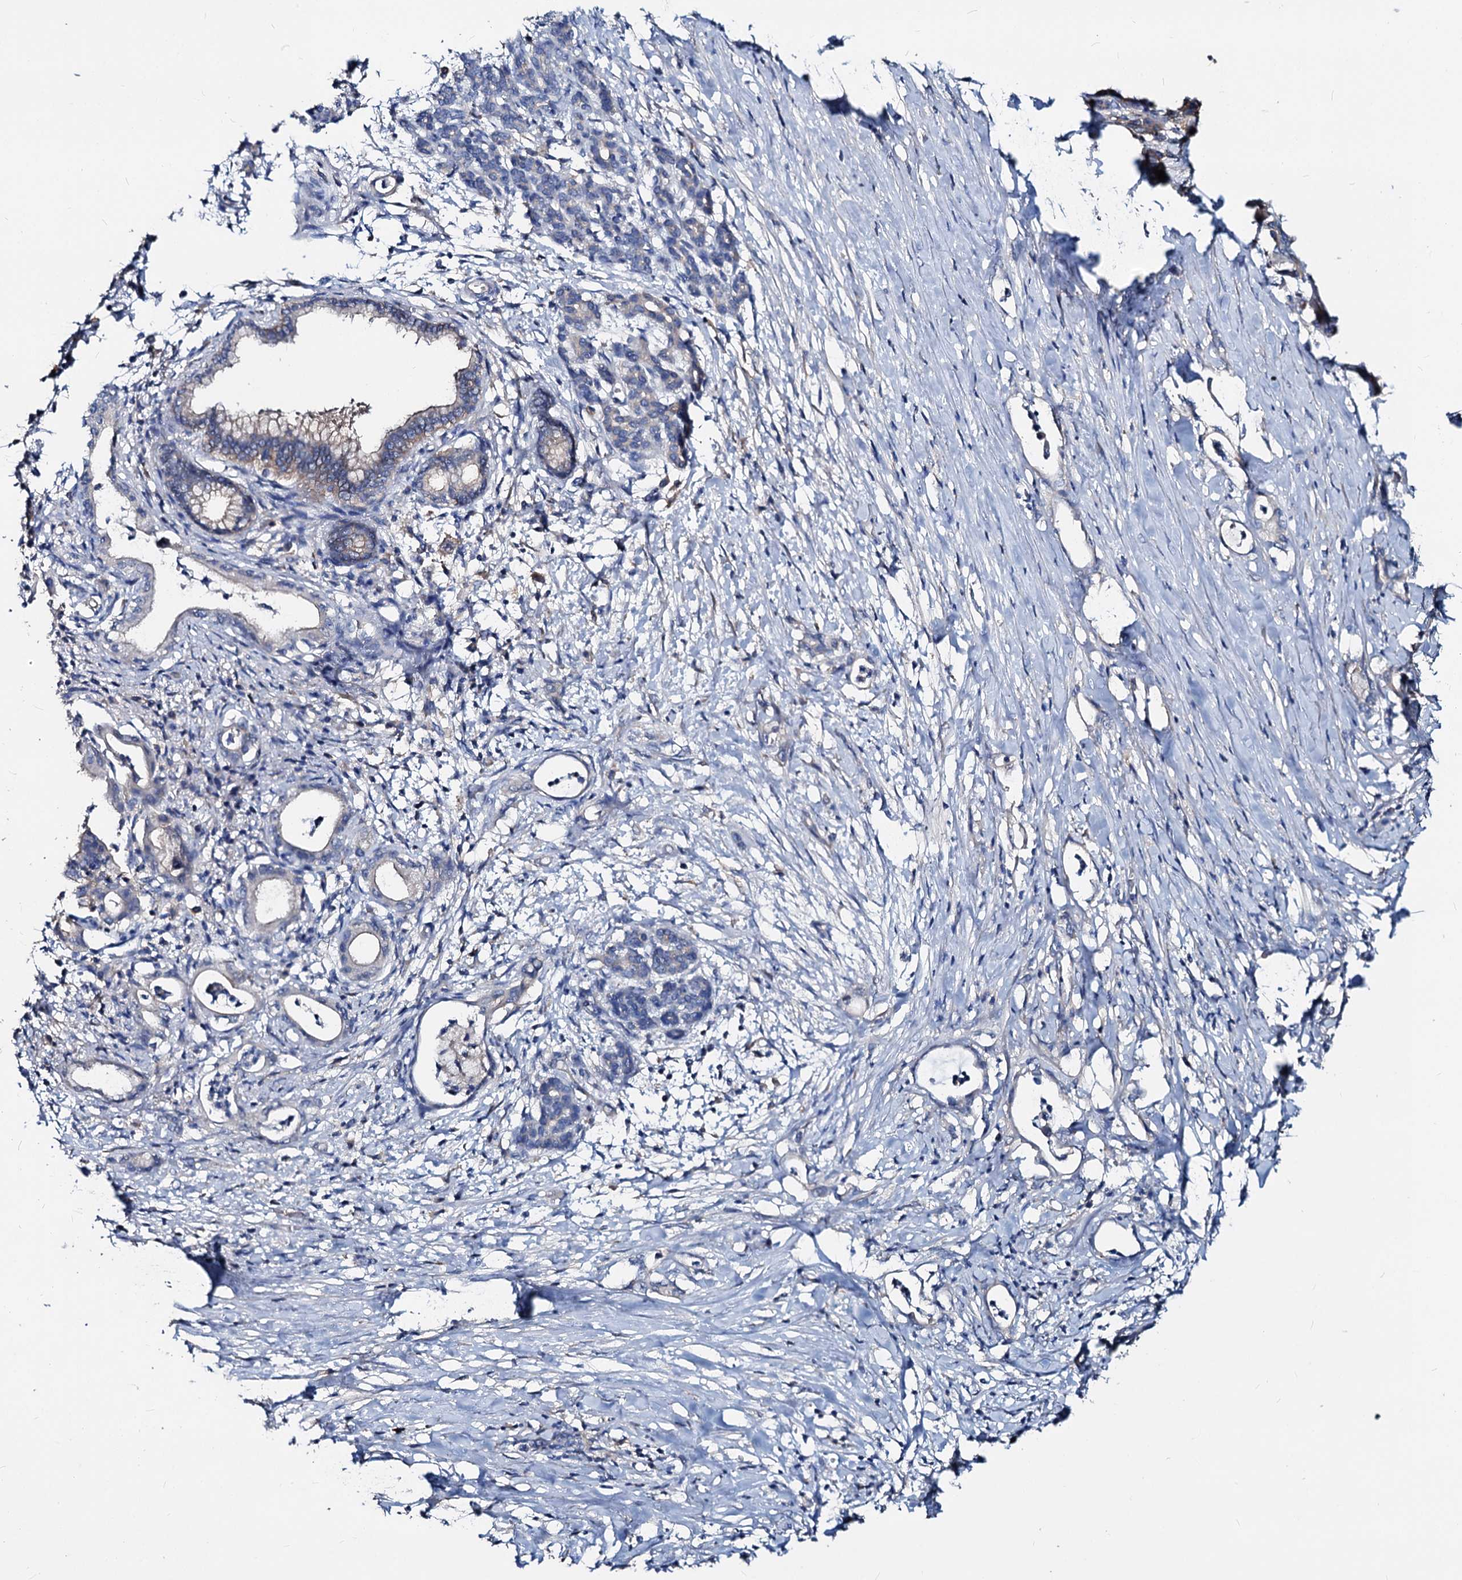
{"staining": {"intensity": "negative", "quantity": "none", "location": "none"}, "tissue": "pancreatic cancer", "cell_type": "Tumor cells", "image_type": "cancer", "snomed": [{"axis": "morphology", "description": "Adenocarcinoma, NOS"}, {"axis": "topography", "description": "Pancreas"}], "caption": "The micrograph reveals no significant expression in tumor cells of adenocarcinoma (pancreatic). Brightfield microscopy of immunohistochemistry stained with DAB (brown) and hematoxylin (blue), captured at high magnification.", "gene": "ACY3", "patient": {"sex": "female", "age": 55}}